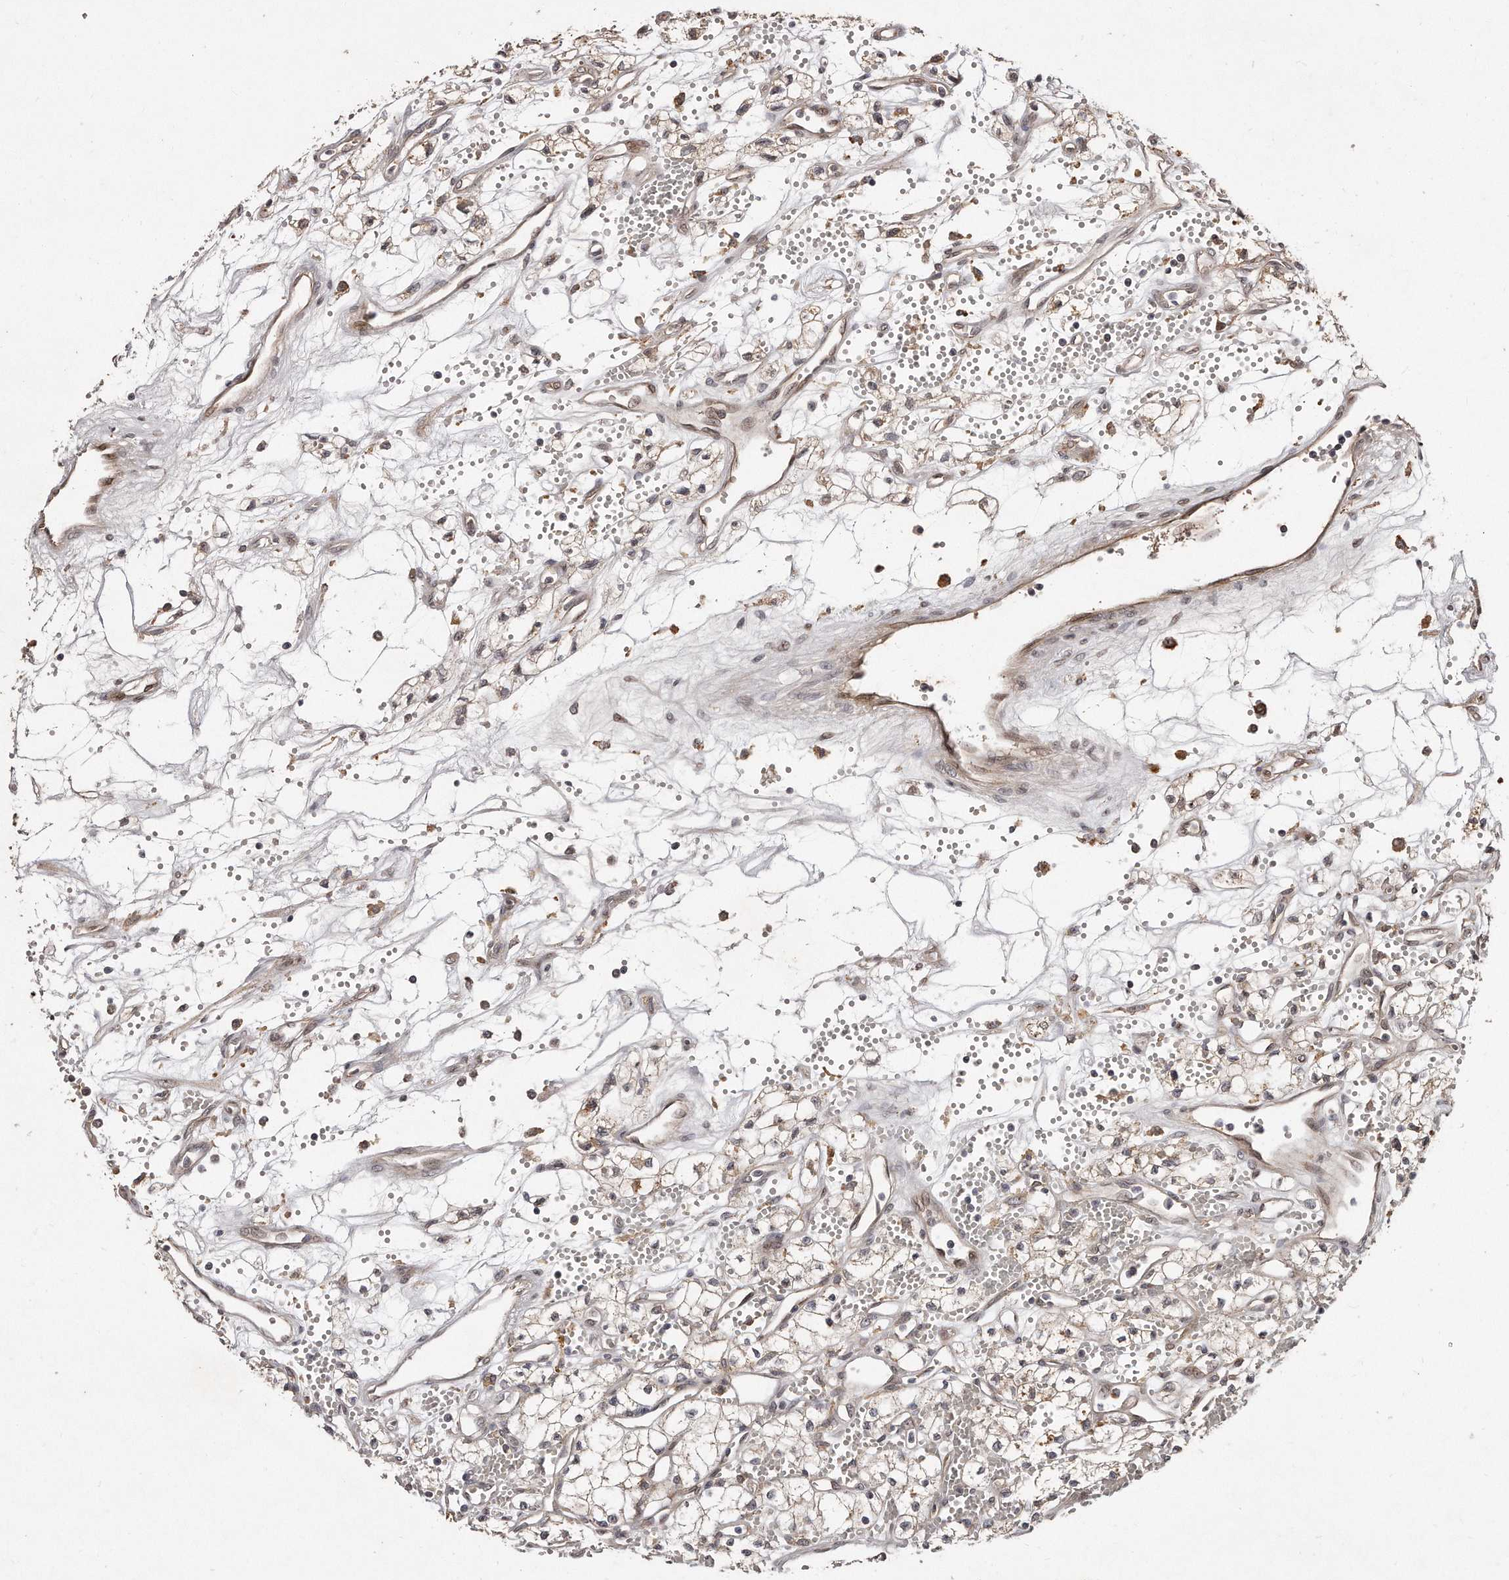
{"staining": {"intensity": "negative", "quantity": "none", "location": "none"}, "tissue": "renal cancer", "cell_type": "Tumor cells", "image_type": "cancer", "snomed": [{"axis": "morphology", "description": "Adenocarcinoma, NOS"}, {"axis": "topography", "description": "Kidney"}], "caption": "Immunohistochemistry (IHC) image of renal adenocarcinoma stained for a protein (brown), which shows no staining in tumor cells. The staining was performed using DAB (3,3'-diaminobenzidine) to visualize the protein expression in brown, while the nuclei were stained in blue with hematoxylin (Magnification: 20x).", "gene": "HASPIN", "patient": {"sex": "male", "age": 59}}